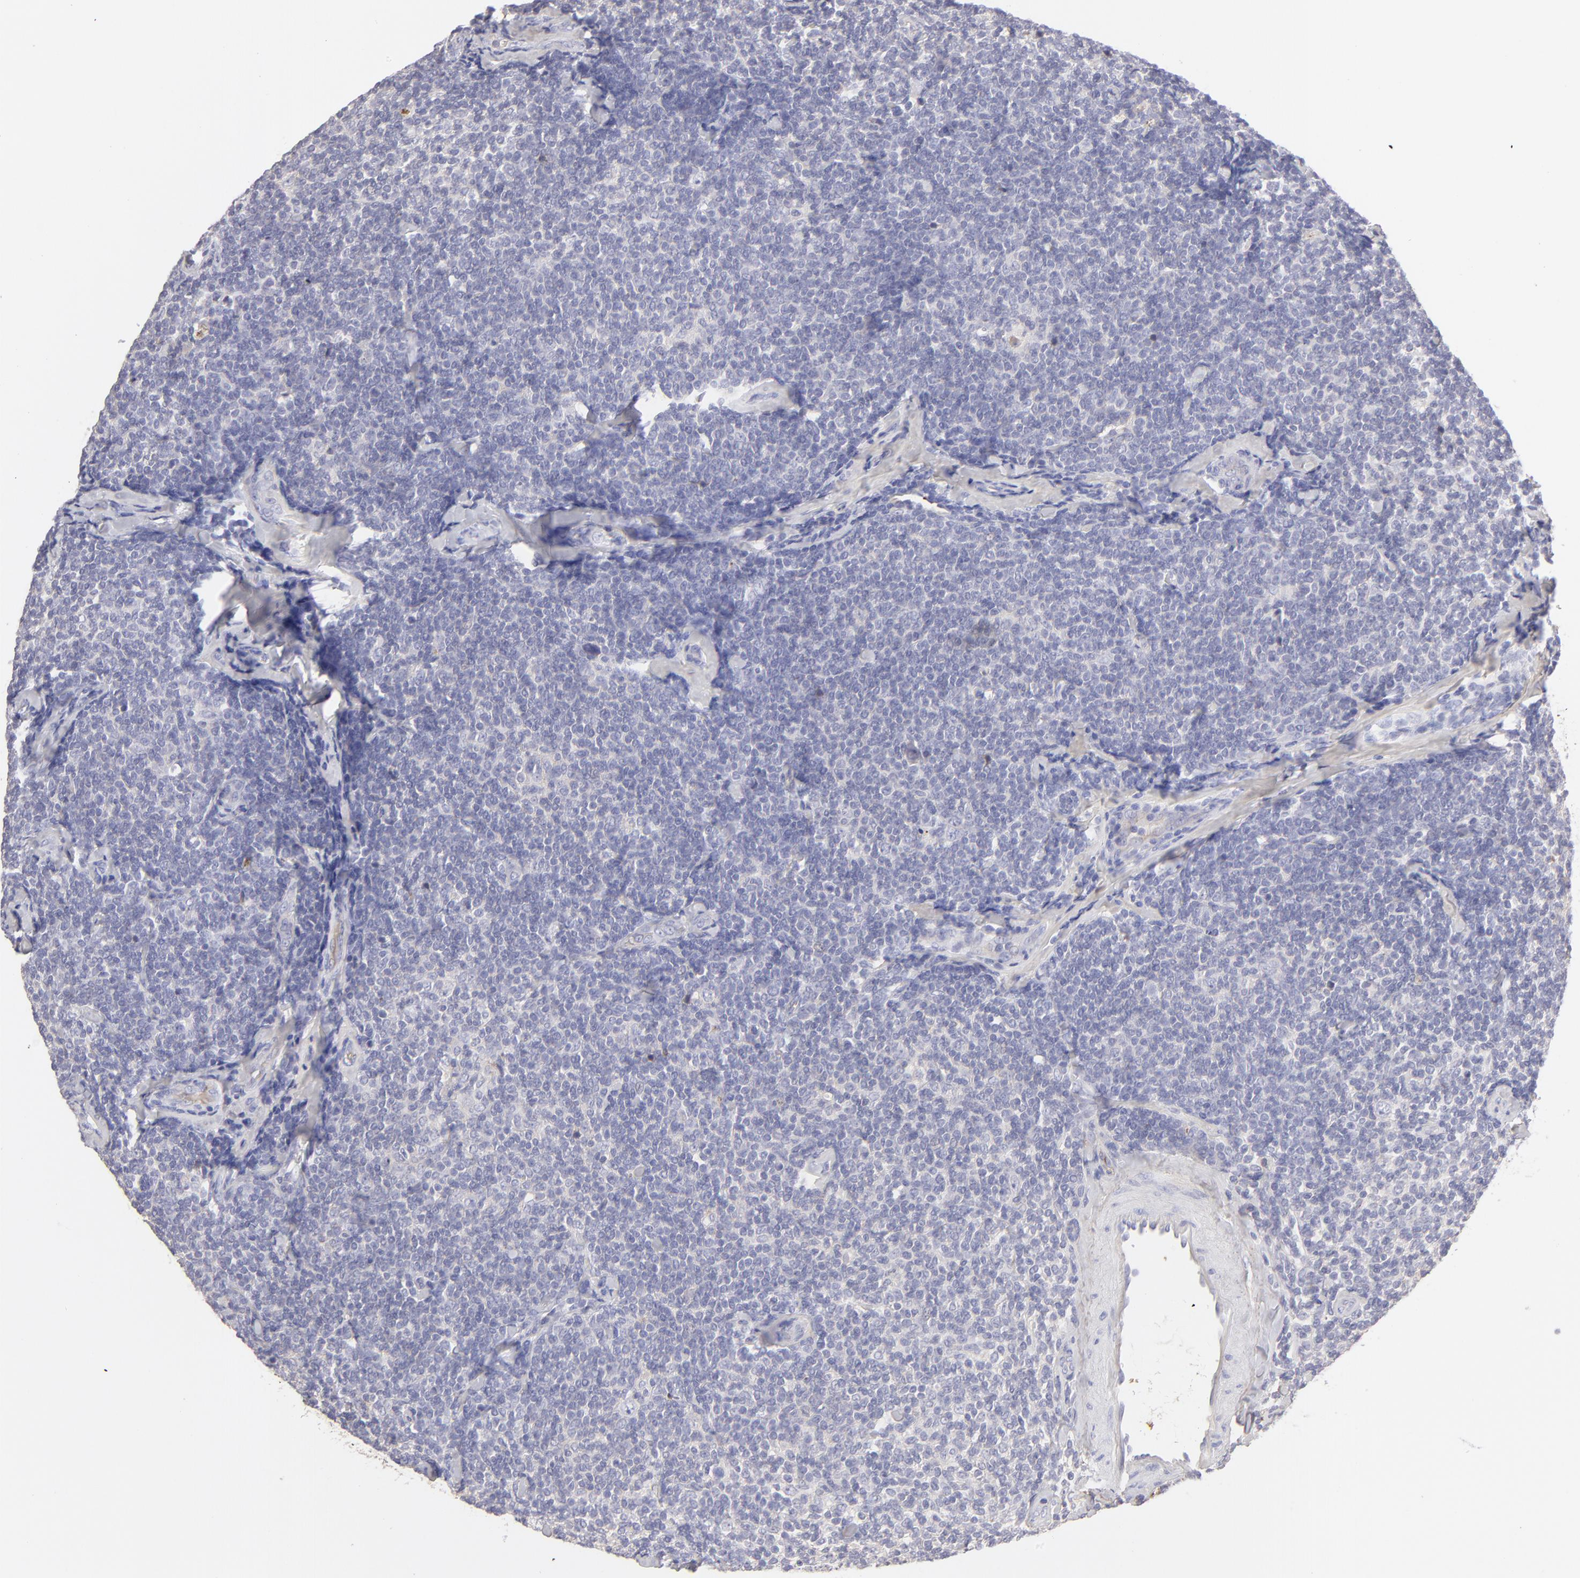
{"staining": {"intensity": "negative", "quantity": "none", "location": "none"}, "tissue": "lymphoma", "cell_type": "Tumor cells", "image_type": "cancer", "snomed": [{"axis": "morphology", "description": "Malignant lymphoma, non-Hodgkin's type, Low grade"}, {"axis": "topography", "description": "Lymph node"}], "caption": "An immunohistochemistry (IHC) image of lymphoma is shown. There is no staining in tumor cells of lymphoma. (DAB immunohistochemistry, high magnification).", "gene": "ABCC4", "patient": {"sex": "female", "age": 56}}